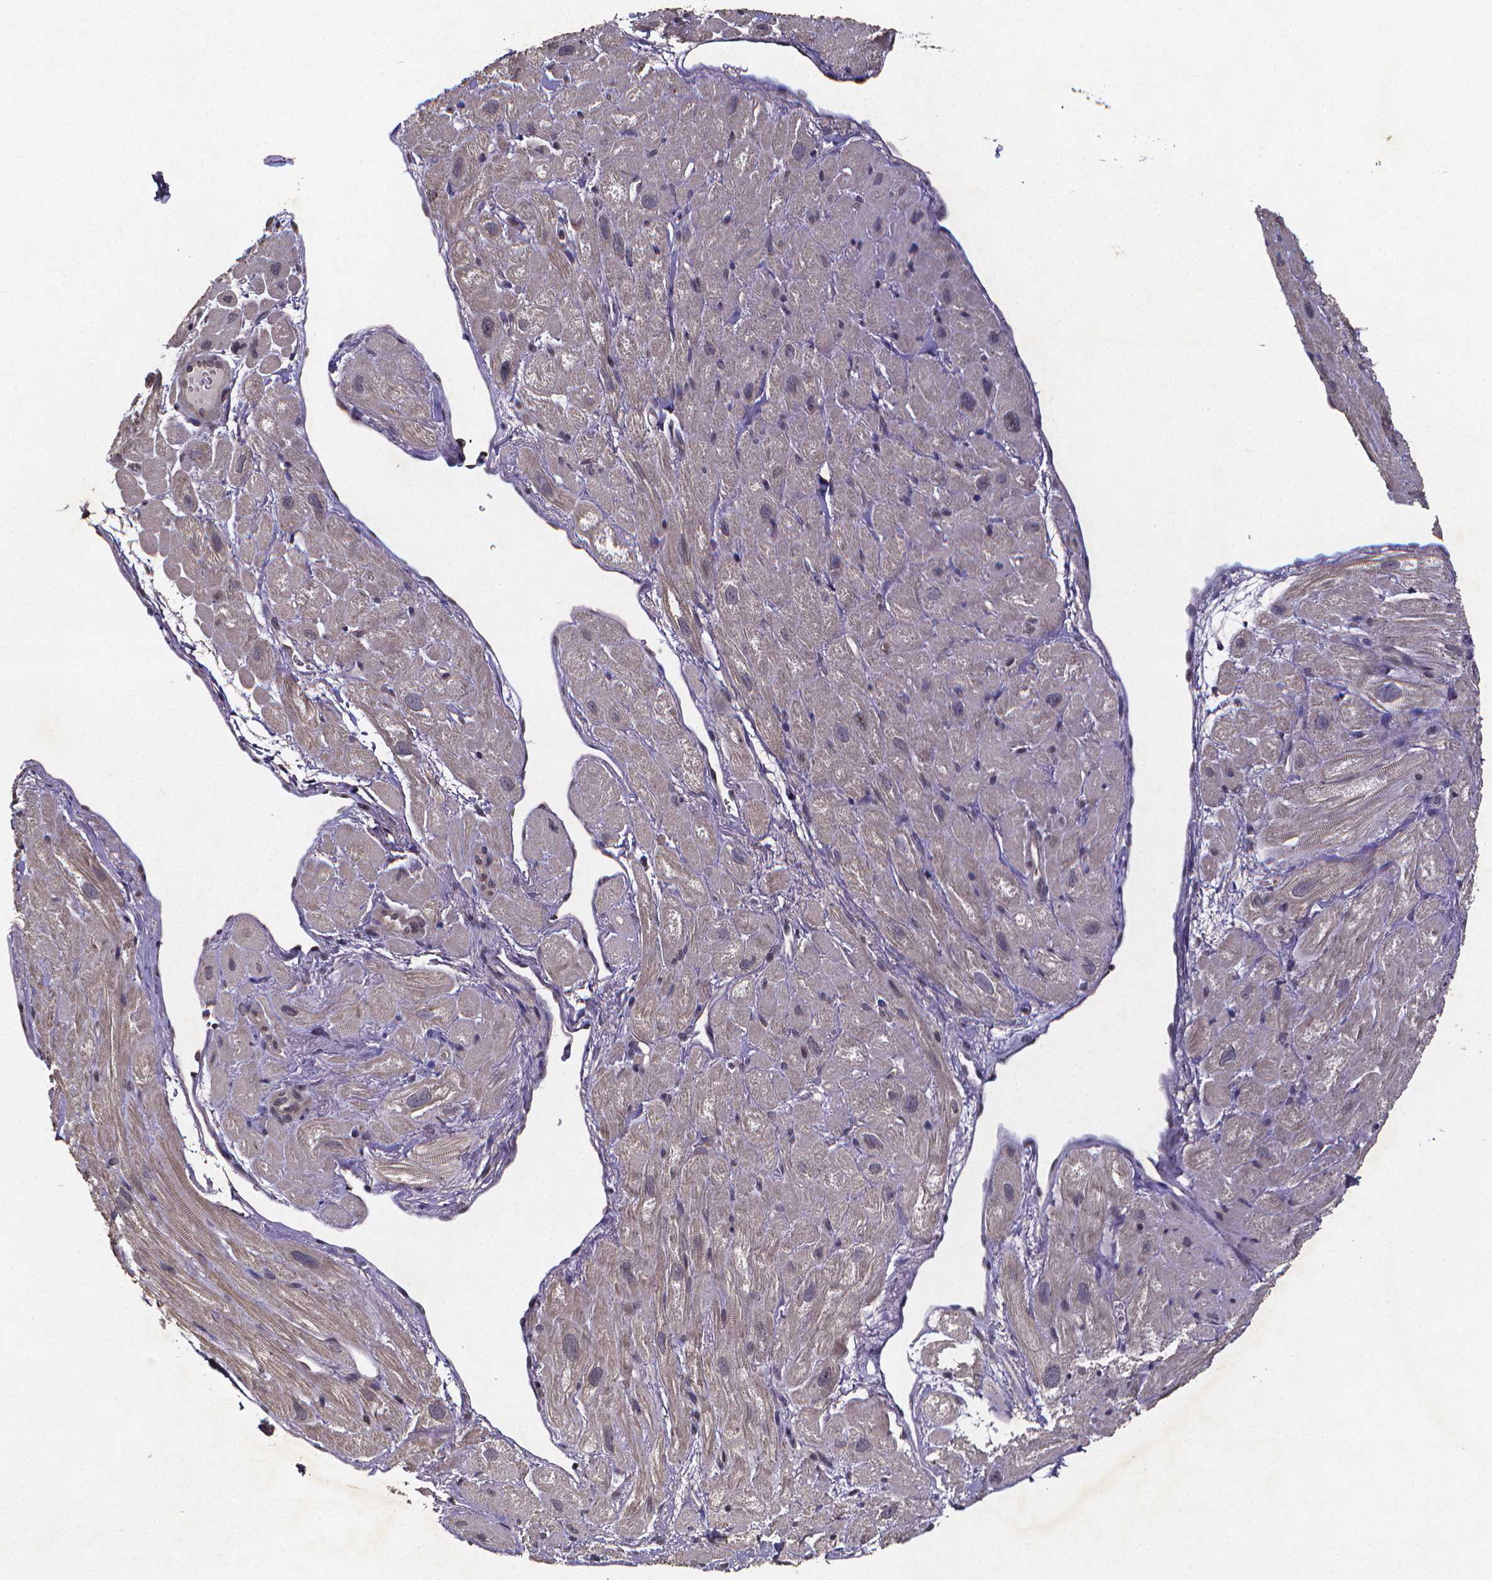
{"staining": {"intensity": "weak", "quantity": "<25%", "location": "cytoplasmic/membranous"}, "tissue": "heart muscle", "cell_type": "Cardiomyocytes", "image_type": "normal", "snomed": [{"axis": "morphology", "description": "Normal tissue, NOS"}, {"axis": "topography", "description": "Heart"}], "caption": "The photomicrograph displays no staining of cardiomyocytes in unremarkable heart muscle.", "gene": "TP73", "patient": {"sex": "female", "age": 62}}